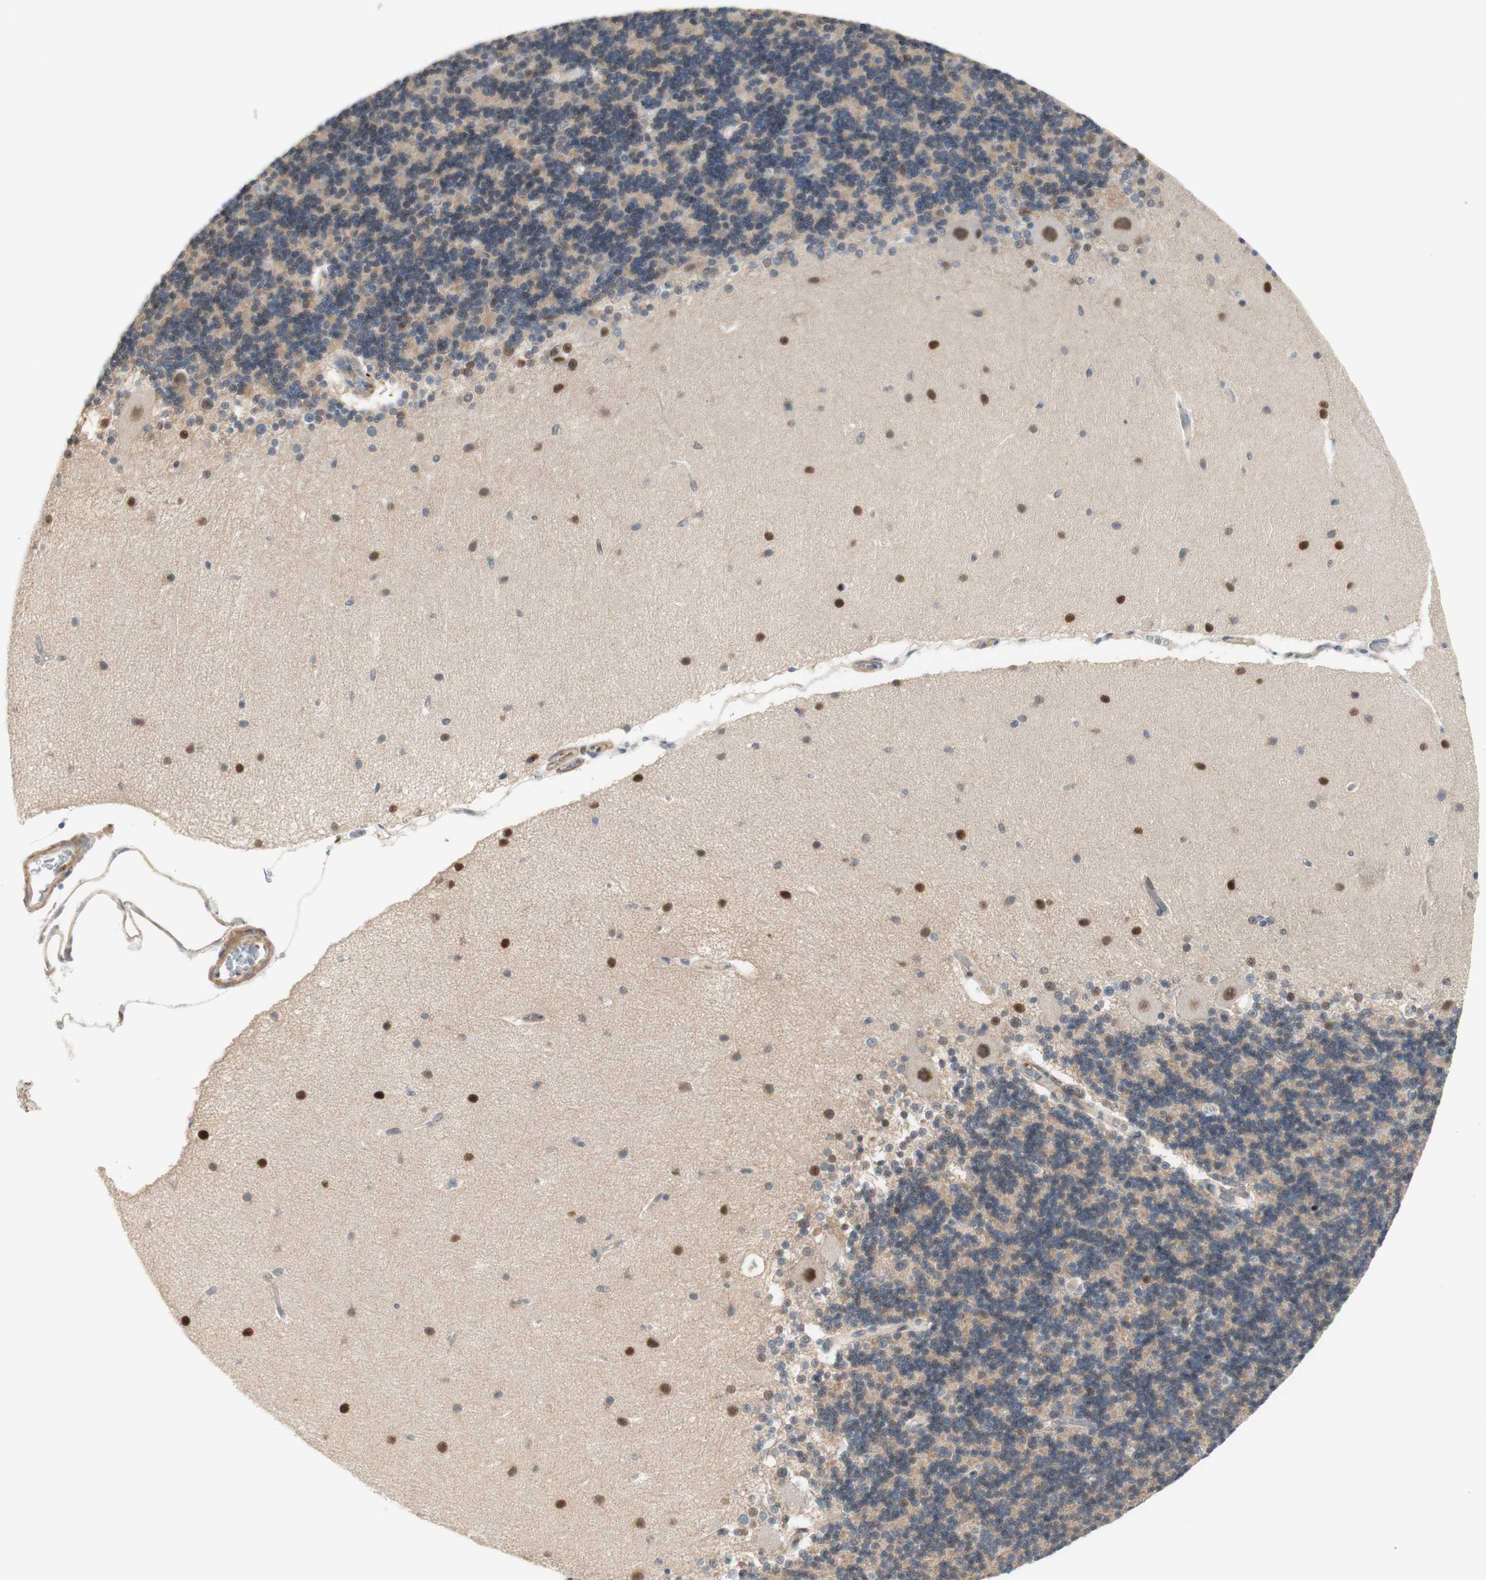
{"staining": {"intensity": "weak", "quantity": "25%-75%", "location": "cytoplasmic/membranous"}, "tissue": "cerebellum", "cell_type": "Cells in granular layer", "image_type": "normal", "snomed": [{"axis": "morphology", "description": "Normal tissue, NOS"}, {"axis": "topography", "description": "Cerebellum"}], "caption": "IHC of normal cerebellum shows low levels of weak cytoplasmic/membranous staining in about 25%-75% of cells in granular layer.", "gene": "RFNG", "patient": {"sex": "female", "age": 54}}